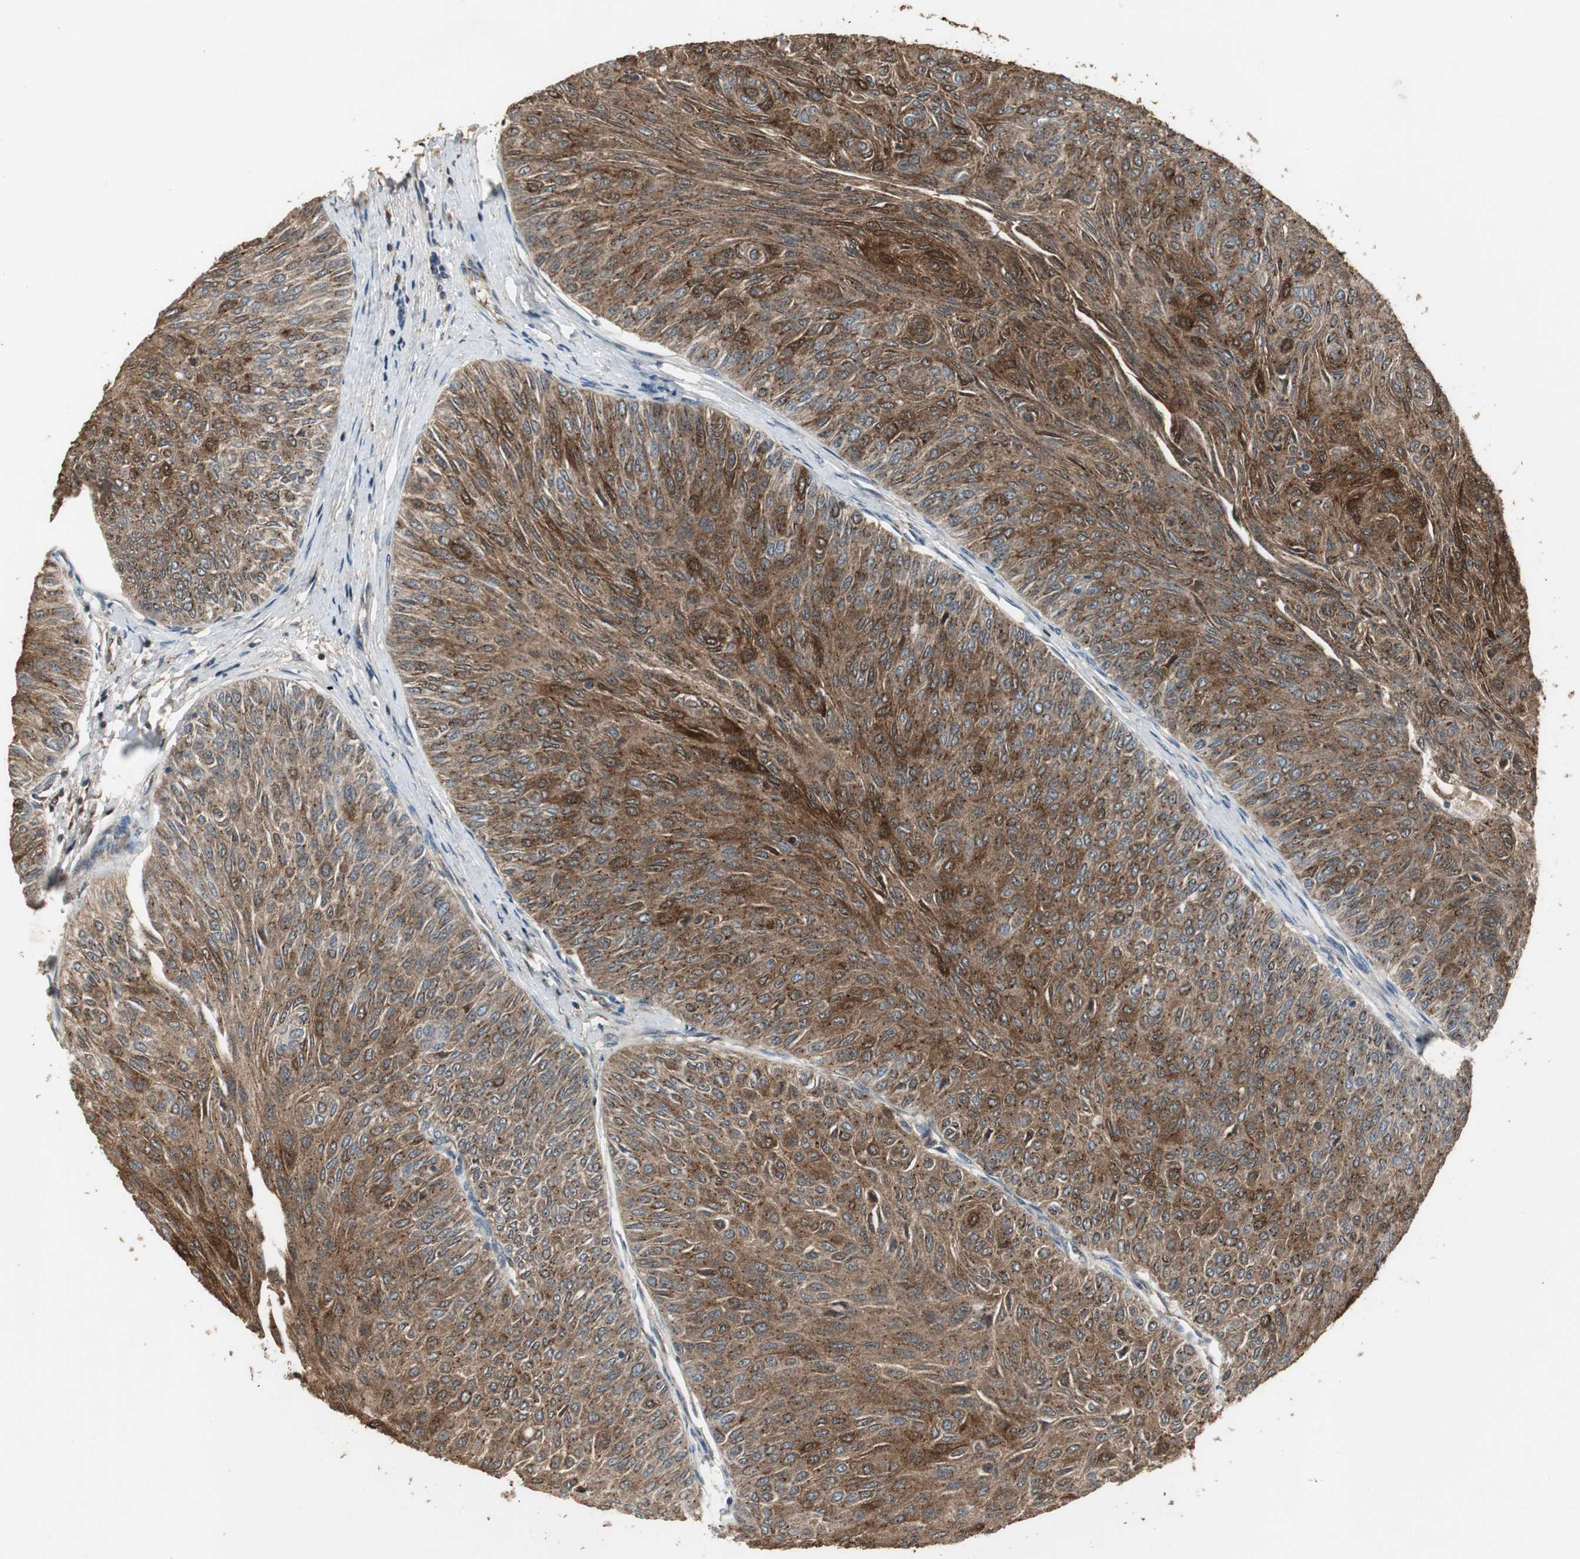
{"staining": {"intensity": "strong", "quantity": ">75%", "location": "cytoplasmic/membranous"}, "tissue": "urothelial cancer", "cell_type": "Tumor cells", "image_type": "cancer", "snomed": [{"axis": "morphology", "description": "Urothelial carcinoma, Low grade"}, {"axis": "topography", "description": "Urinary bladder"}], "caption": "A brown stain shows strong cytoplasmic/membranous expression of a protein in human urothelial cancer tumor cells. (Stains: DAB in brown, nuclei in blue, Microscopy: brightfield microscopy at high magnification).", "gene": "JTB", "patient": {"sex": "male", "age": 78}}